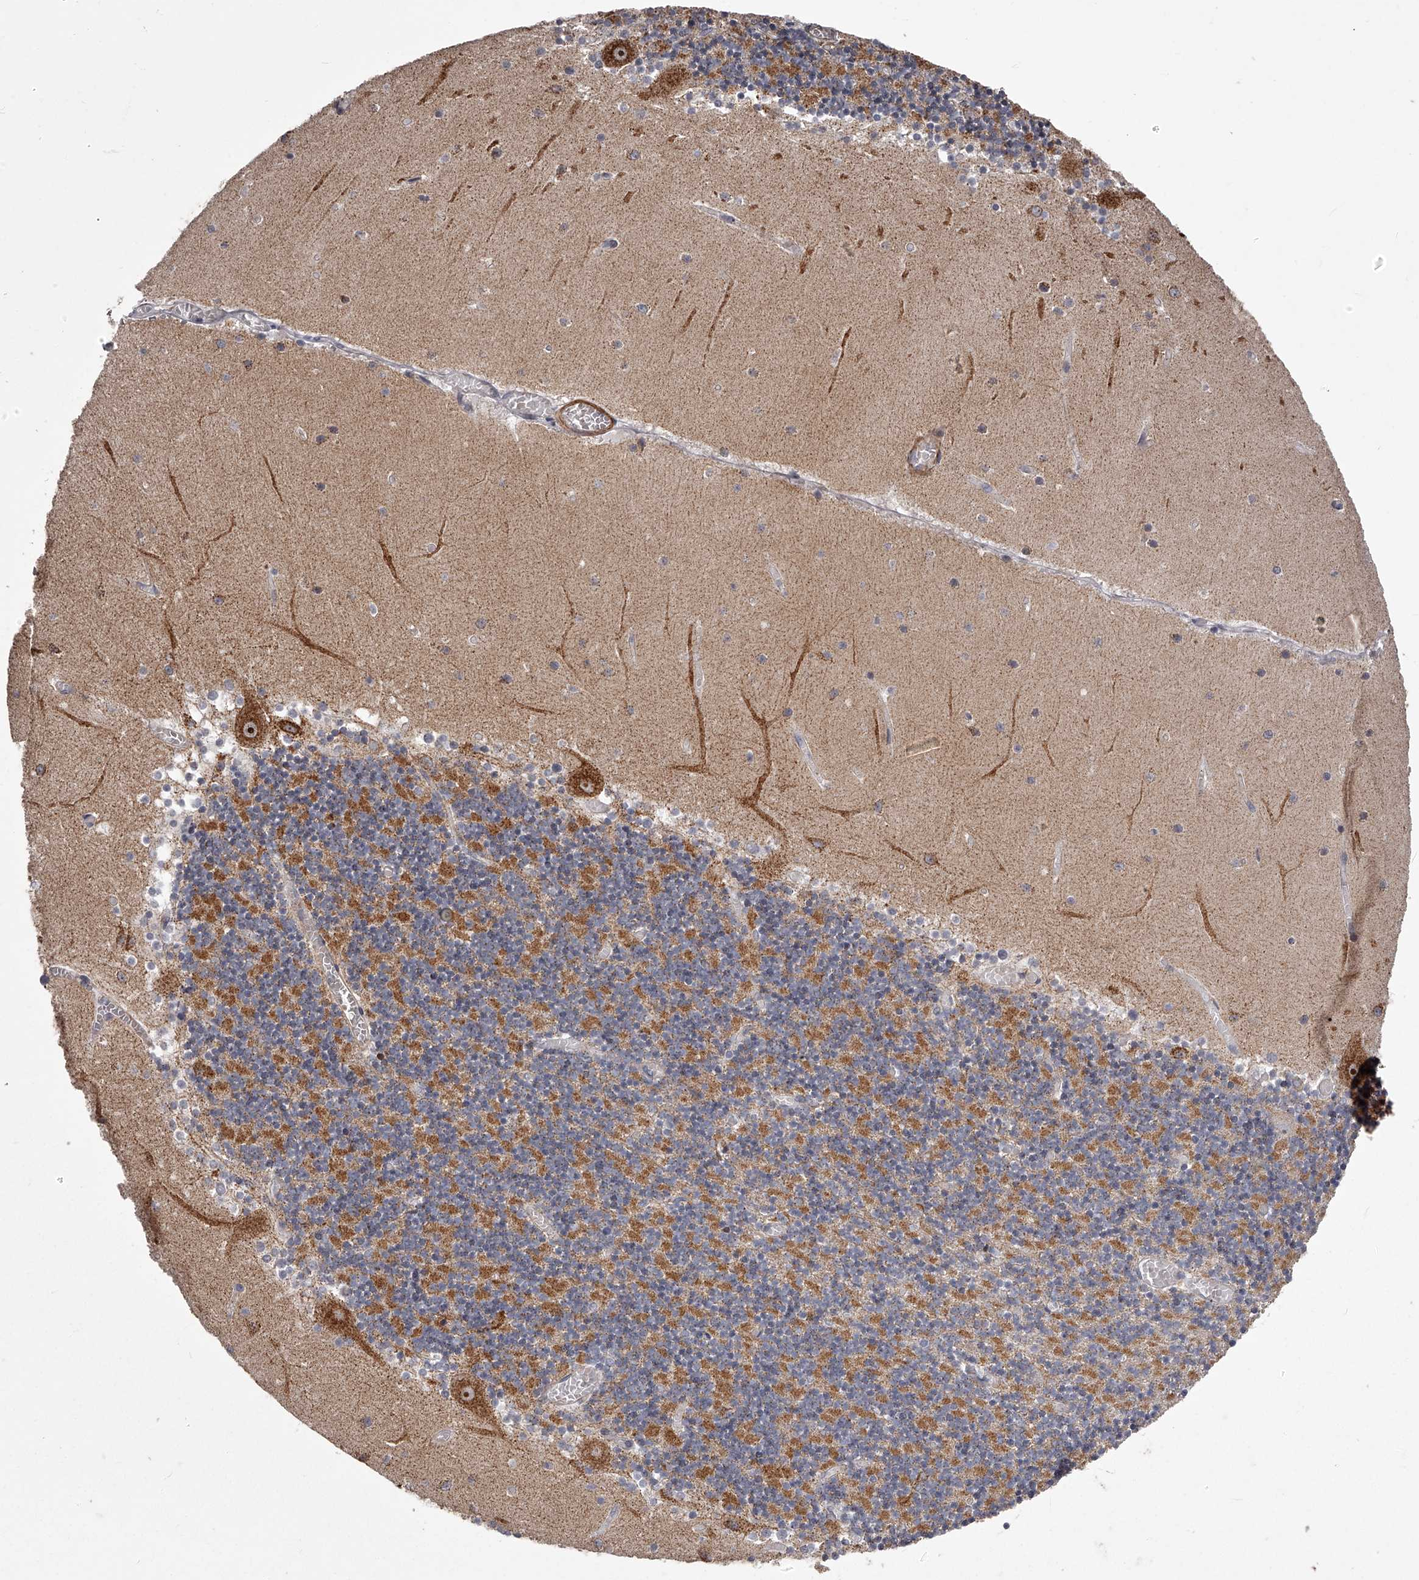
{"staining": {"intensity": "moderate", "quantity": "25%-75%", "location": "cytoplasmic/membranous"}, "tissue": "cerebellum", "cell_type": "Cells in granular layer", "image_type": "normal", "snomed": [{"axis": "morphology", "description": "Normal tissue, NOS"}, {"axis": "topography", "description": "Cerebellum"}], "caption": "Immunohistochemistry (IHC) (DAB (3,3'-diaminobenzidine)) staining of benign human cerebellum displays moderate cytoplasmic/membranous protein staining in about 25%-75% of cells in granular layer.", "gene": "RRP36", "patient": {"sex": "female", "age": 28}}